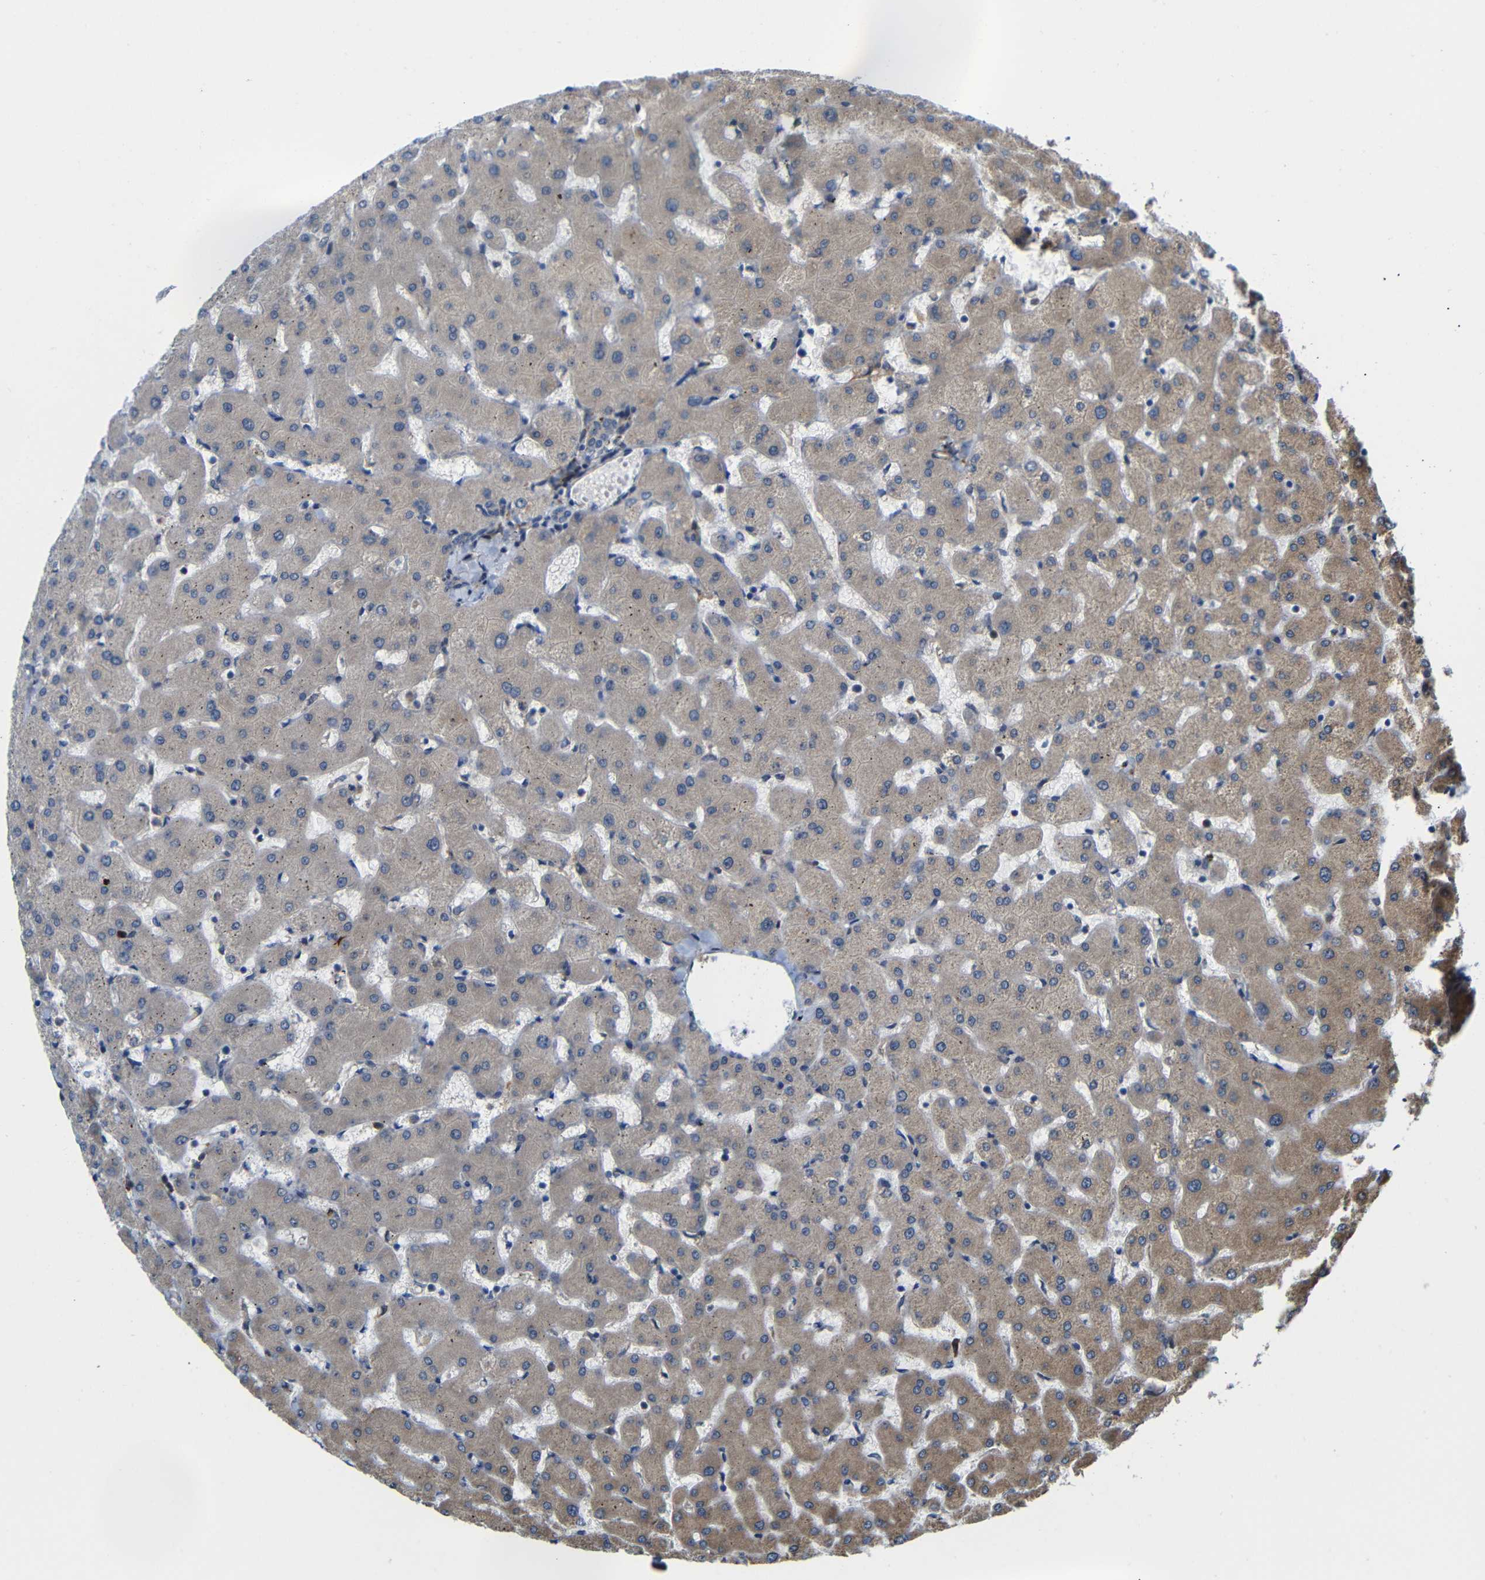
{"staining": {"intensity": "weak", "quantity": ">75%", "location": "cytoplasmic/membranous"}, "tissue": "liver", "cell_type": "Cholangiocytes", "image_type": "normal", "snomed": [{"axis": "morphology", "description": "Normal tissue, NOS"}, {"axis": "topography", "description": "Liver"}], "caption": "Cholangiocytes show low levels of weak cytoplasmic/membranous positivity in approximately >75% of cells in benign liver.", "gene": "P3H2", "patient": {"sex": "female", "age": 63}}